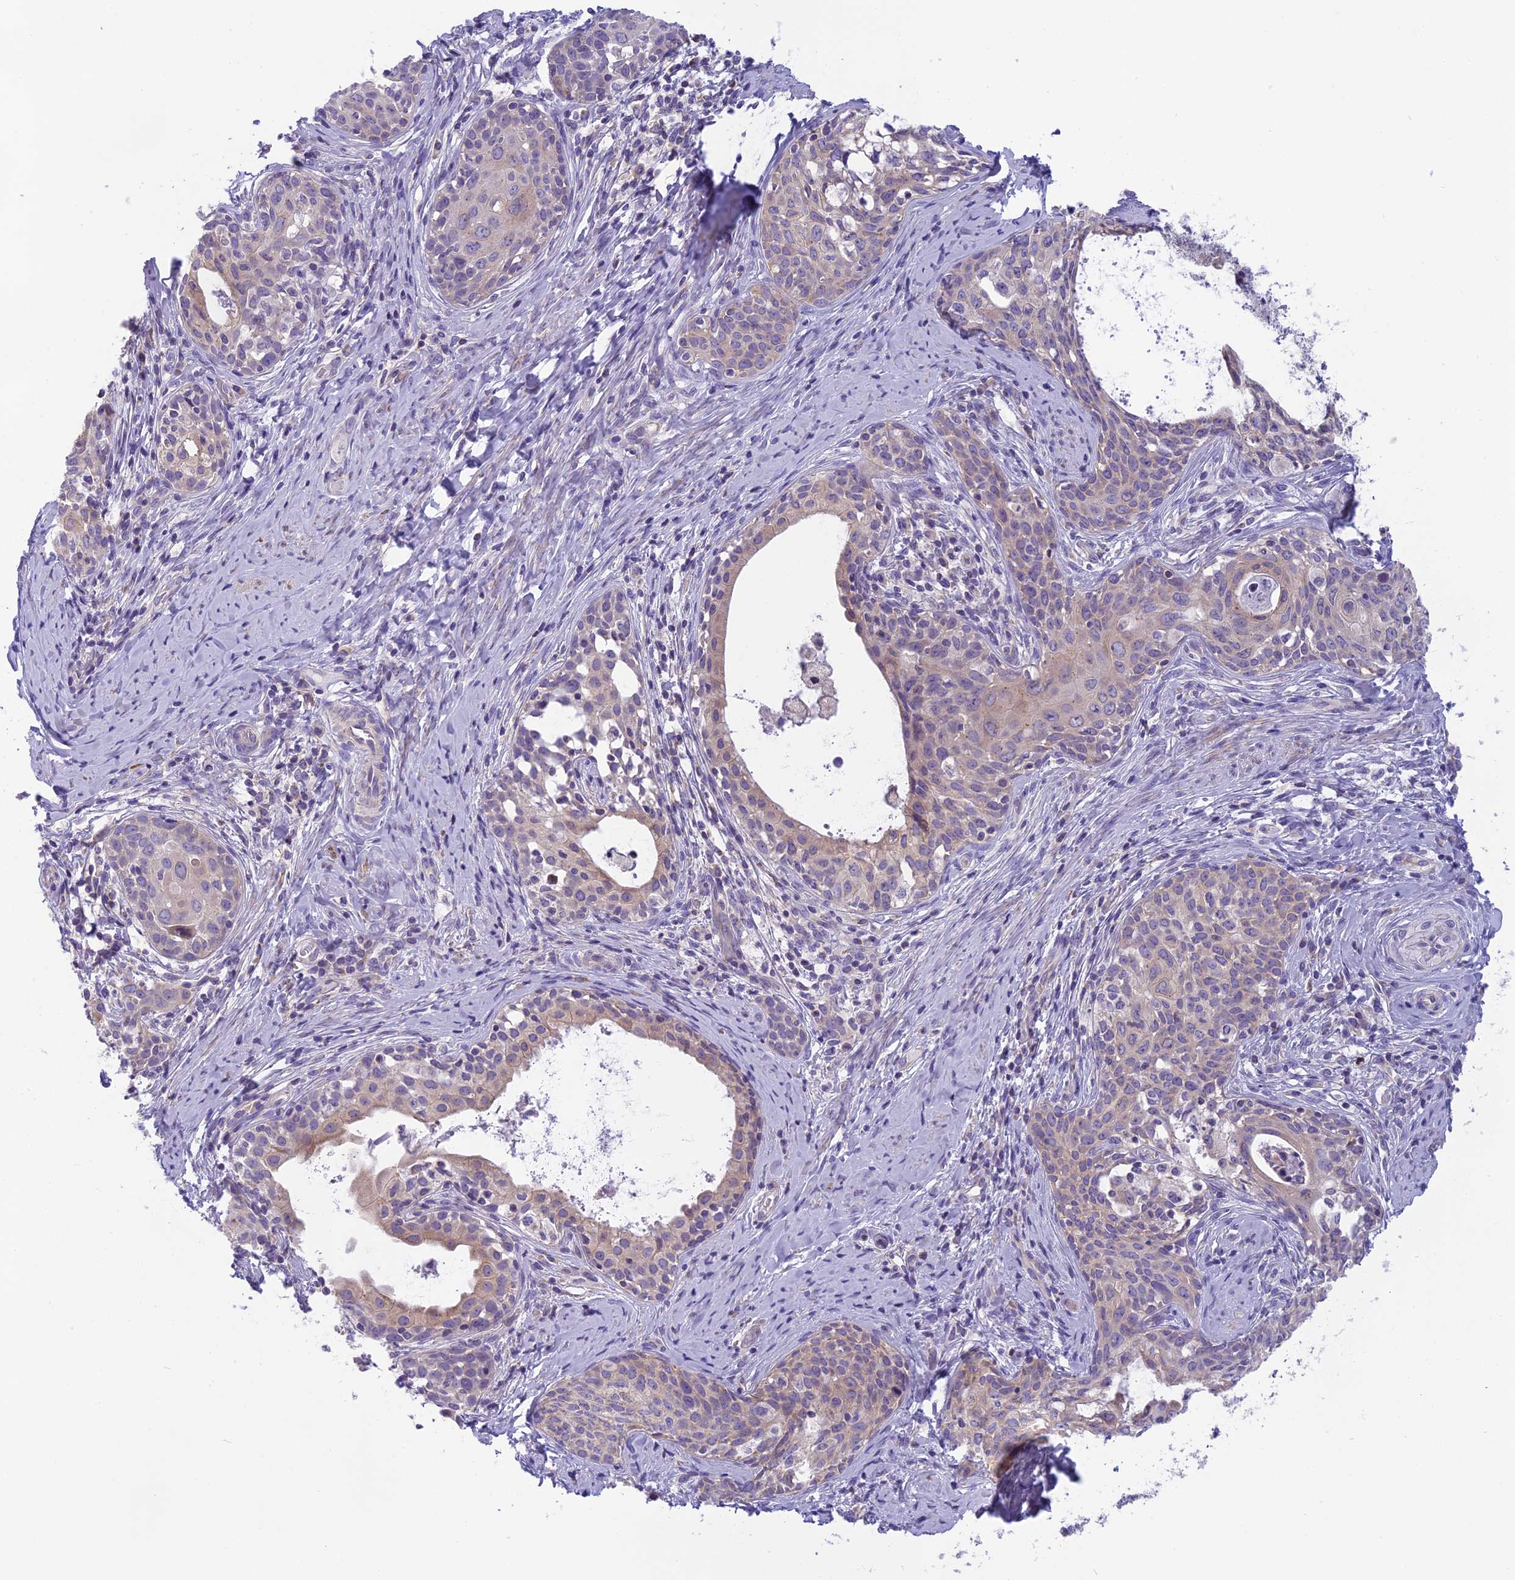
{"staining": {"intensity": "weak", "quantity": "<25%", "location": "cytoplasmic/membranous"}, "tissue": "cervical cancer", "cell_type": "Tumor cells", "image_type": "cancer", "snomed": [{"axis": "morphology", "description": "Squamous cell carcinoma, NOS"}, {"axis": "morphology", "description": "Adenocarcinoma, NOS"}, {"axis": "topography", "description": "Cervix"}], "caption": "Cervical cancer was stained to show a protein in brown. There is no significant positivity in tumor cells.", "gene": "ARHGEF37", "patient": {"sex": "female", "age": 52}}